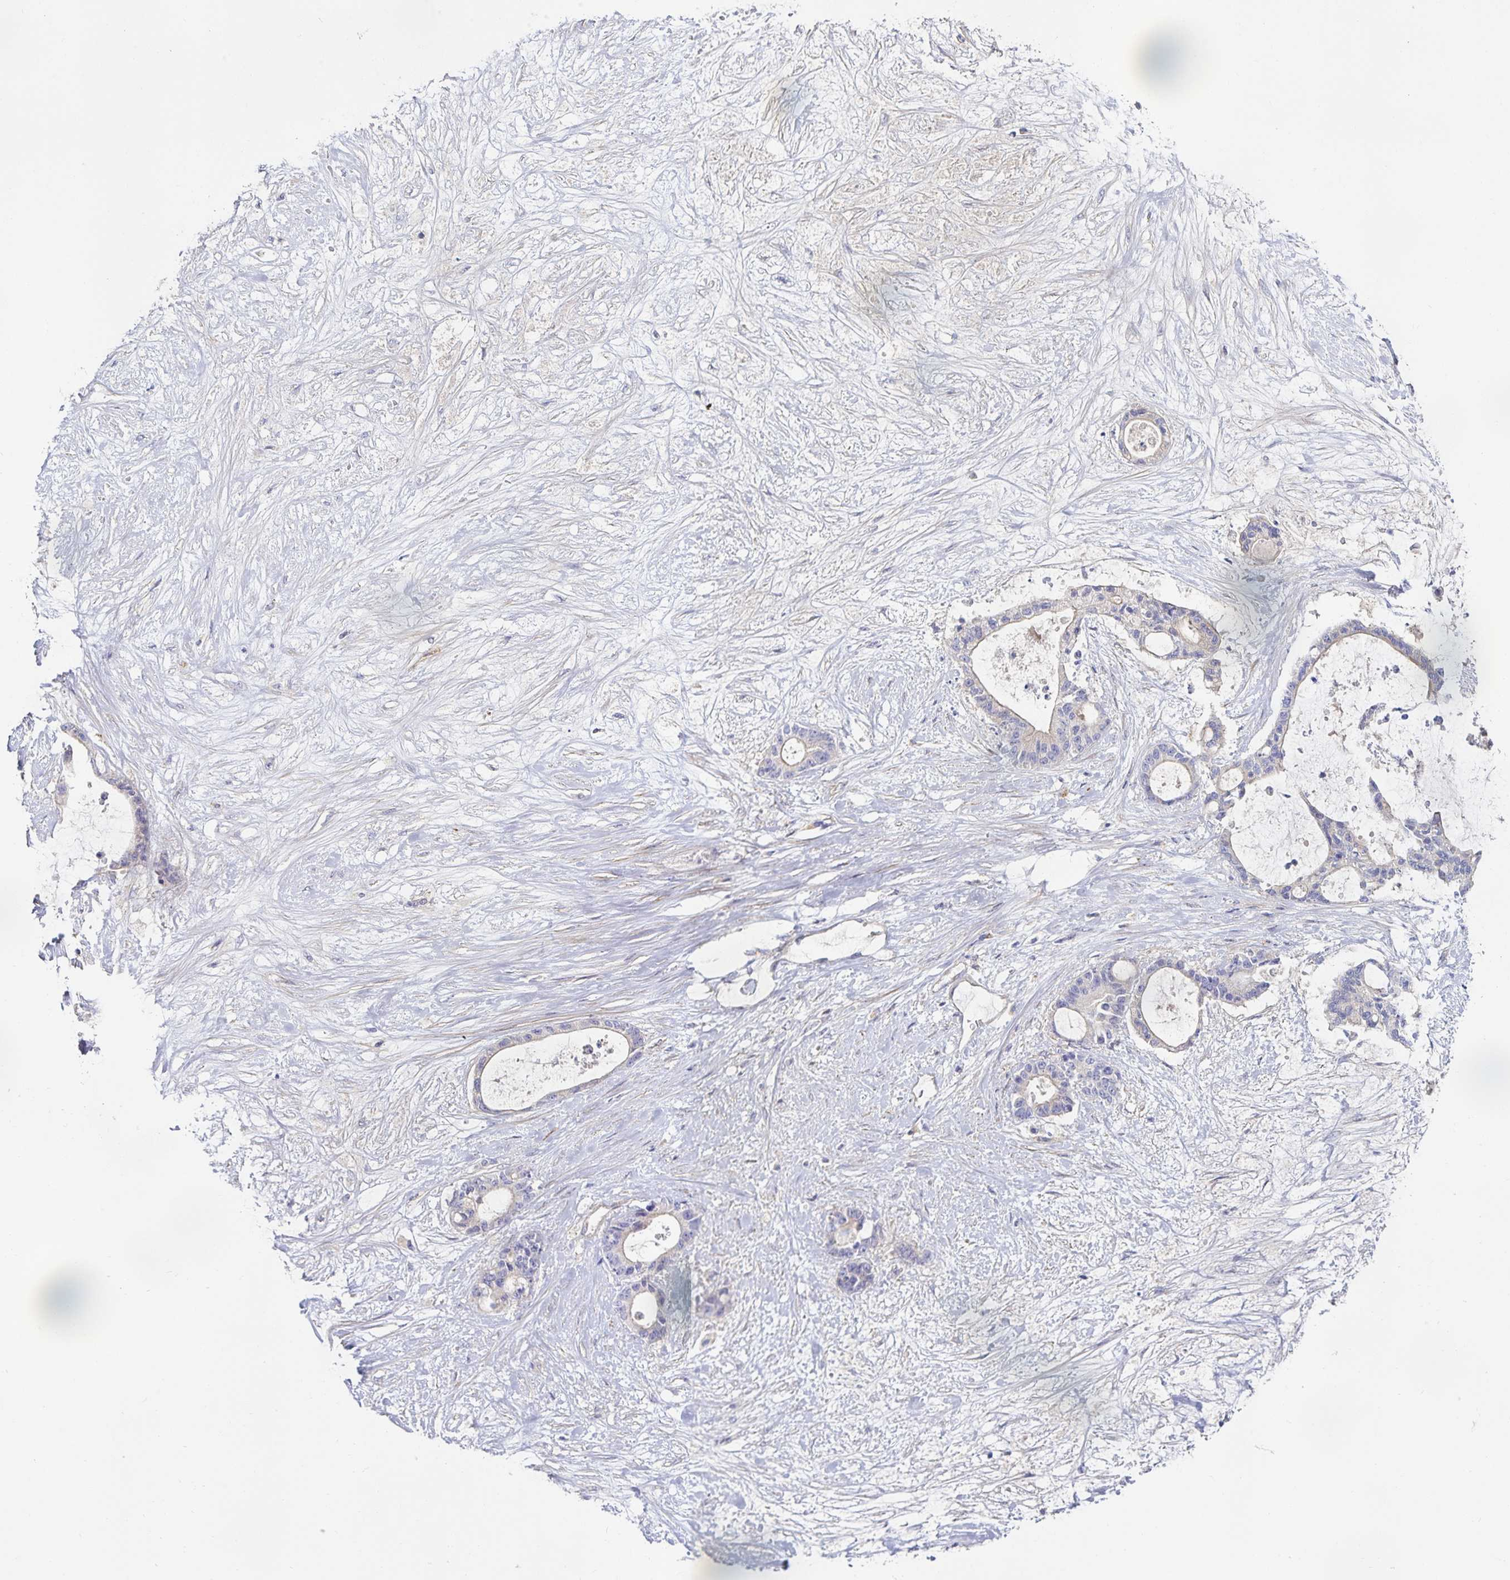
{"staining": {"intensity": "negative", "quantity": "none", "location": "none"}, "tissue": "liver cancer", "cell_type": "Tumor cells", "image_type": "cancer", "snomed": [{"axis": "morphology", "description": "Normal tissue, NOS"}, {"axis": "morphology", "description": "Cholangiocarcinoma"}, {"axis": "topography", "description": "Liver"}, {"axis": "topography", "description": "Peripheral nerve tissue"}], "caption": "Tumor cells are negative for brown protein staining in liver cancer (cholangiocarcinoma). (DAB immunohistochemistry (IHC) visualized using brightfield microscopy, high magnification).", "gene": "METTL22", "patient": {"sex": "female", "age": 73}}